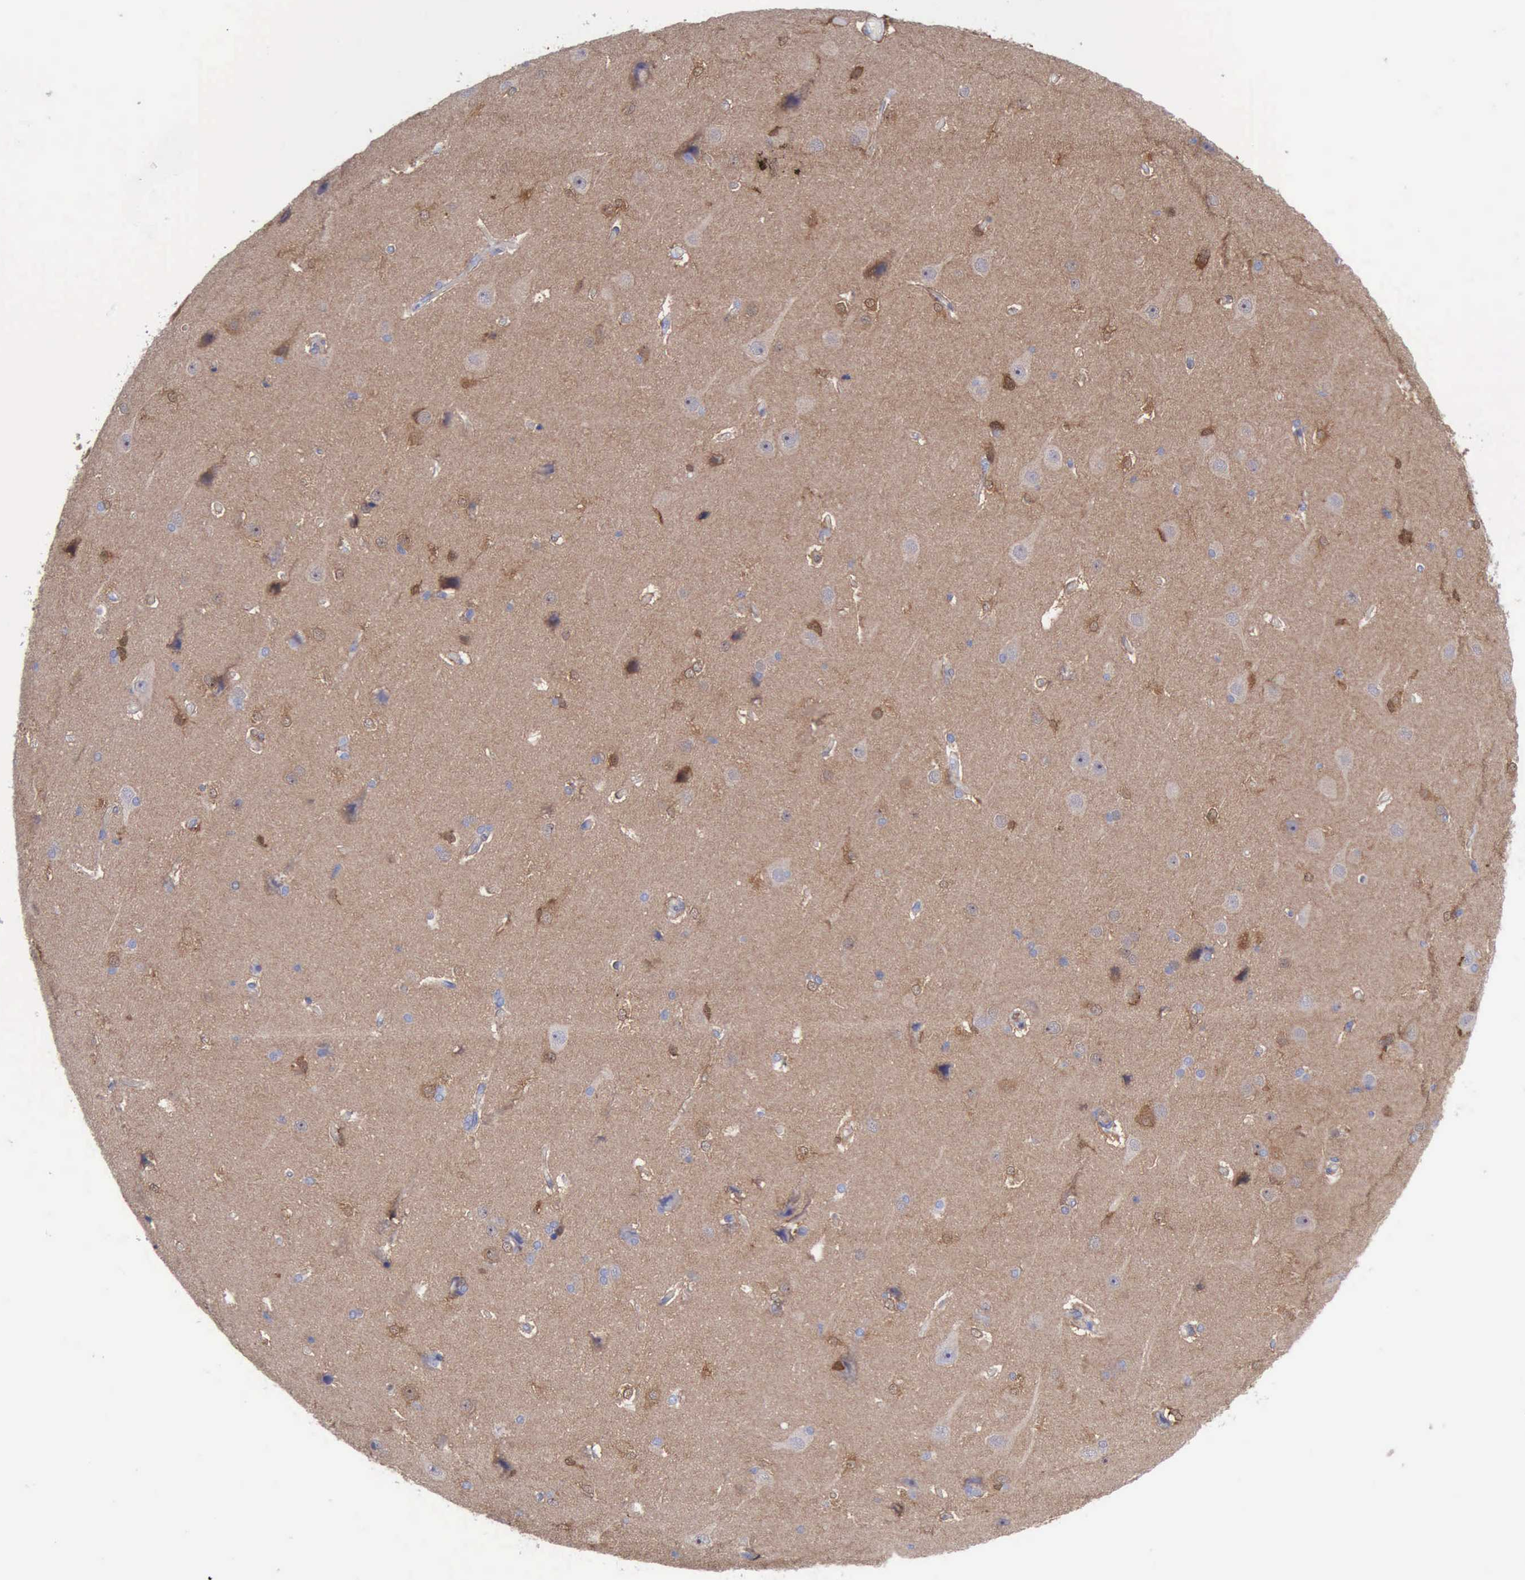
{"staining": {"intensity": "negative", "quantity": "none", "location": "none"}, "tissue": "cerebral cortex", "cell_type": "Endothelial cells", "image_type": "normal", "snomed": [{"axis": "morphology", "description": "Normal tissue, NOS"}, {"axis": "topography", "description": "Cerebral cortex"}], "caption": "High power microscopy photomicrograph of an immunohistochemistry (IHC) photomicrograph of unremarkable cerebral cortex, revealing no significant expression in endothelial cells.", "gene": "FHL1", "patient": {"sex": "female", "age": 45}}